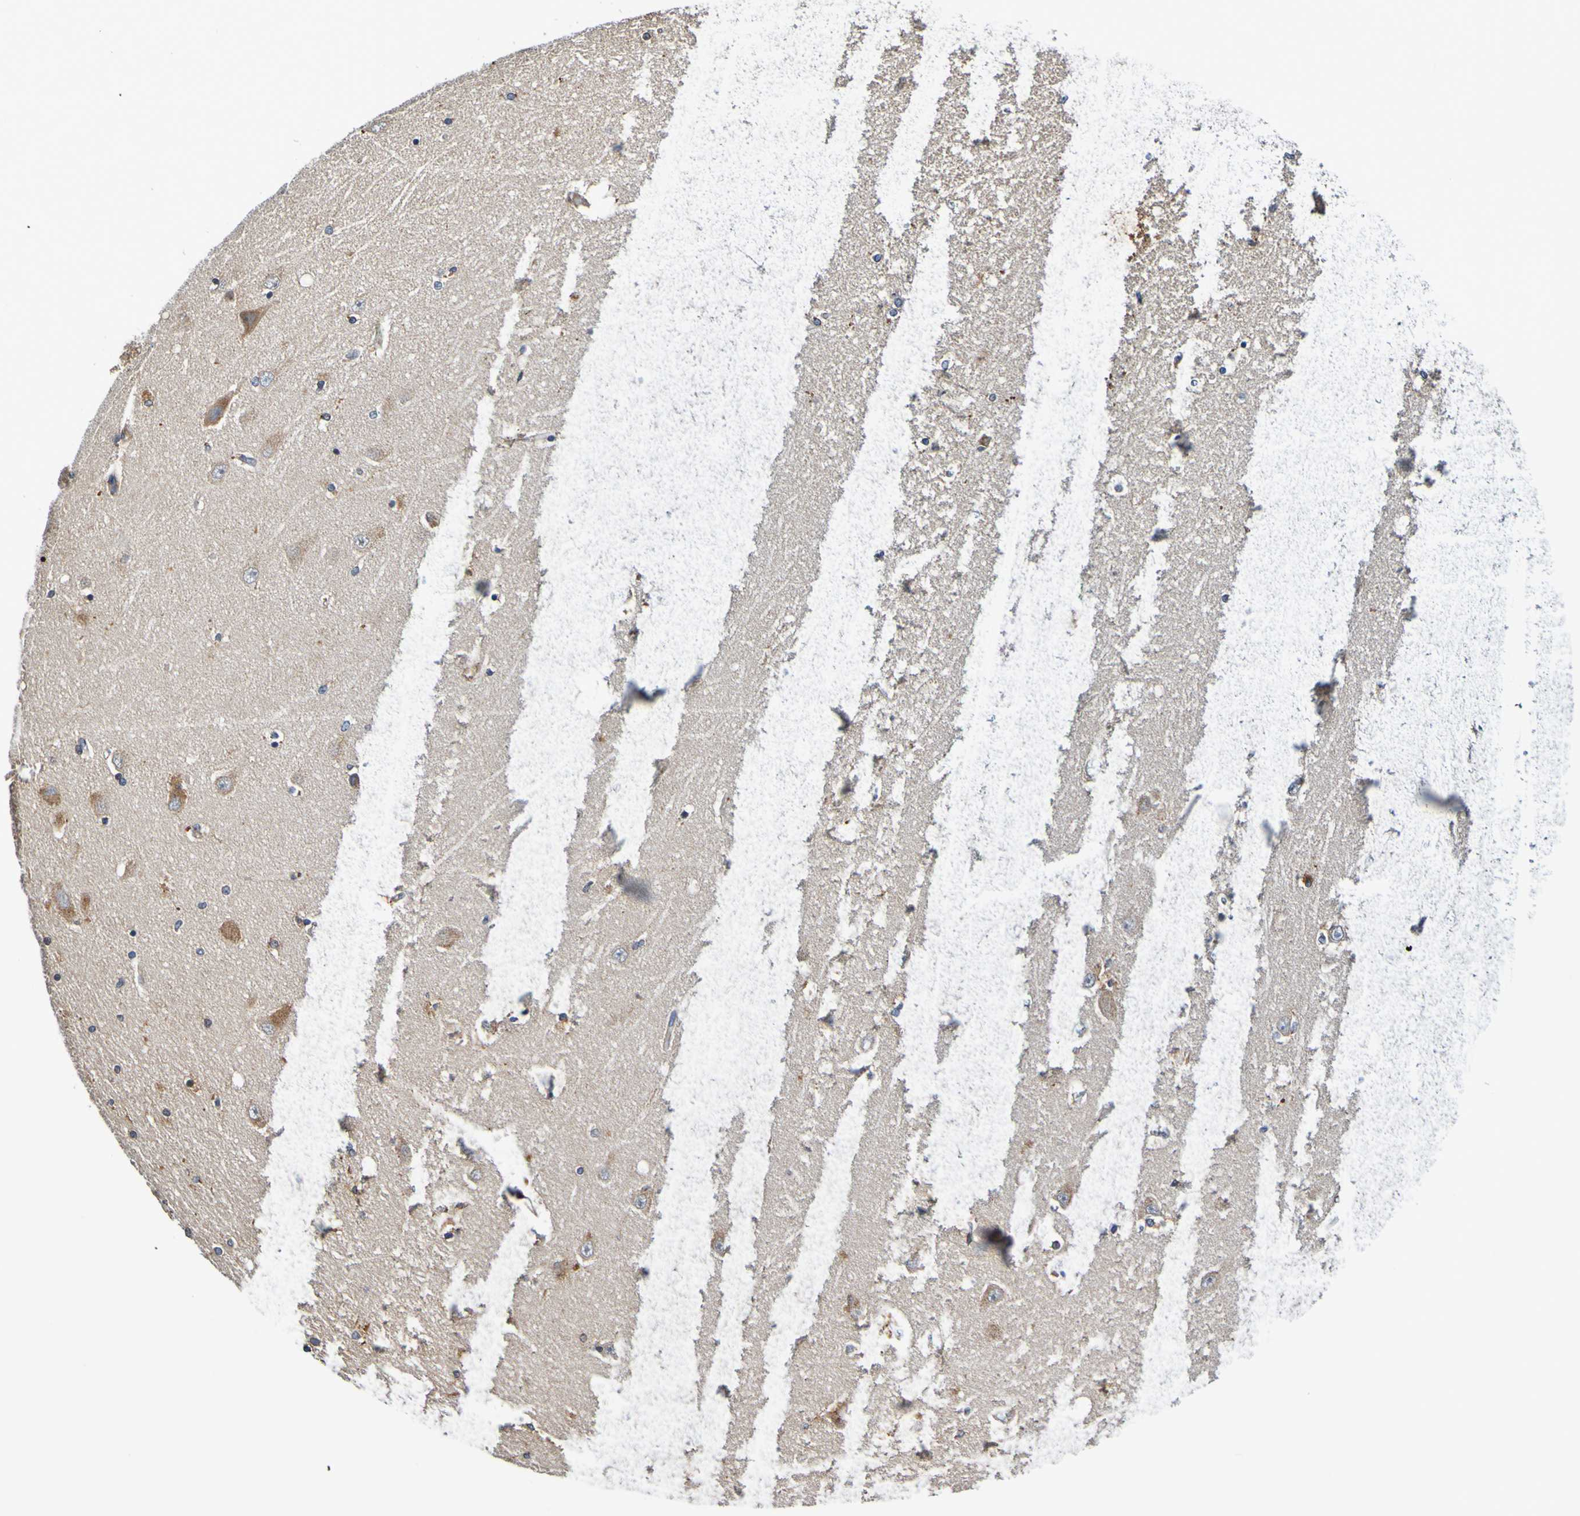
{"staining": {"intensity": "negative", "quantity": "none", "location": "none"}, "tissue": "hippocampus", "cell_type": "Glial cells", "image_type": "normal", "snomed": [{"axis": "morphology", "description": "Normal tissue, NOS"}, {"axis": "topography", "description": "Hippocampus"}], "caption": "An image of hippocampus stained for a protein exhibits no brown staining in glial cells.", "gene": "METAP2", "patient": {"sex": "female", "age": 54}}